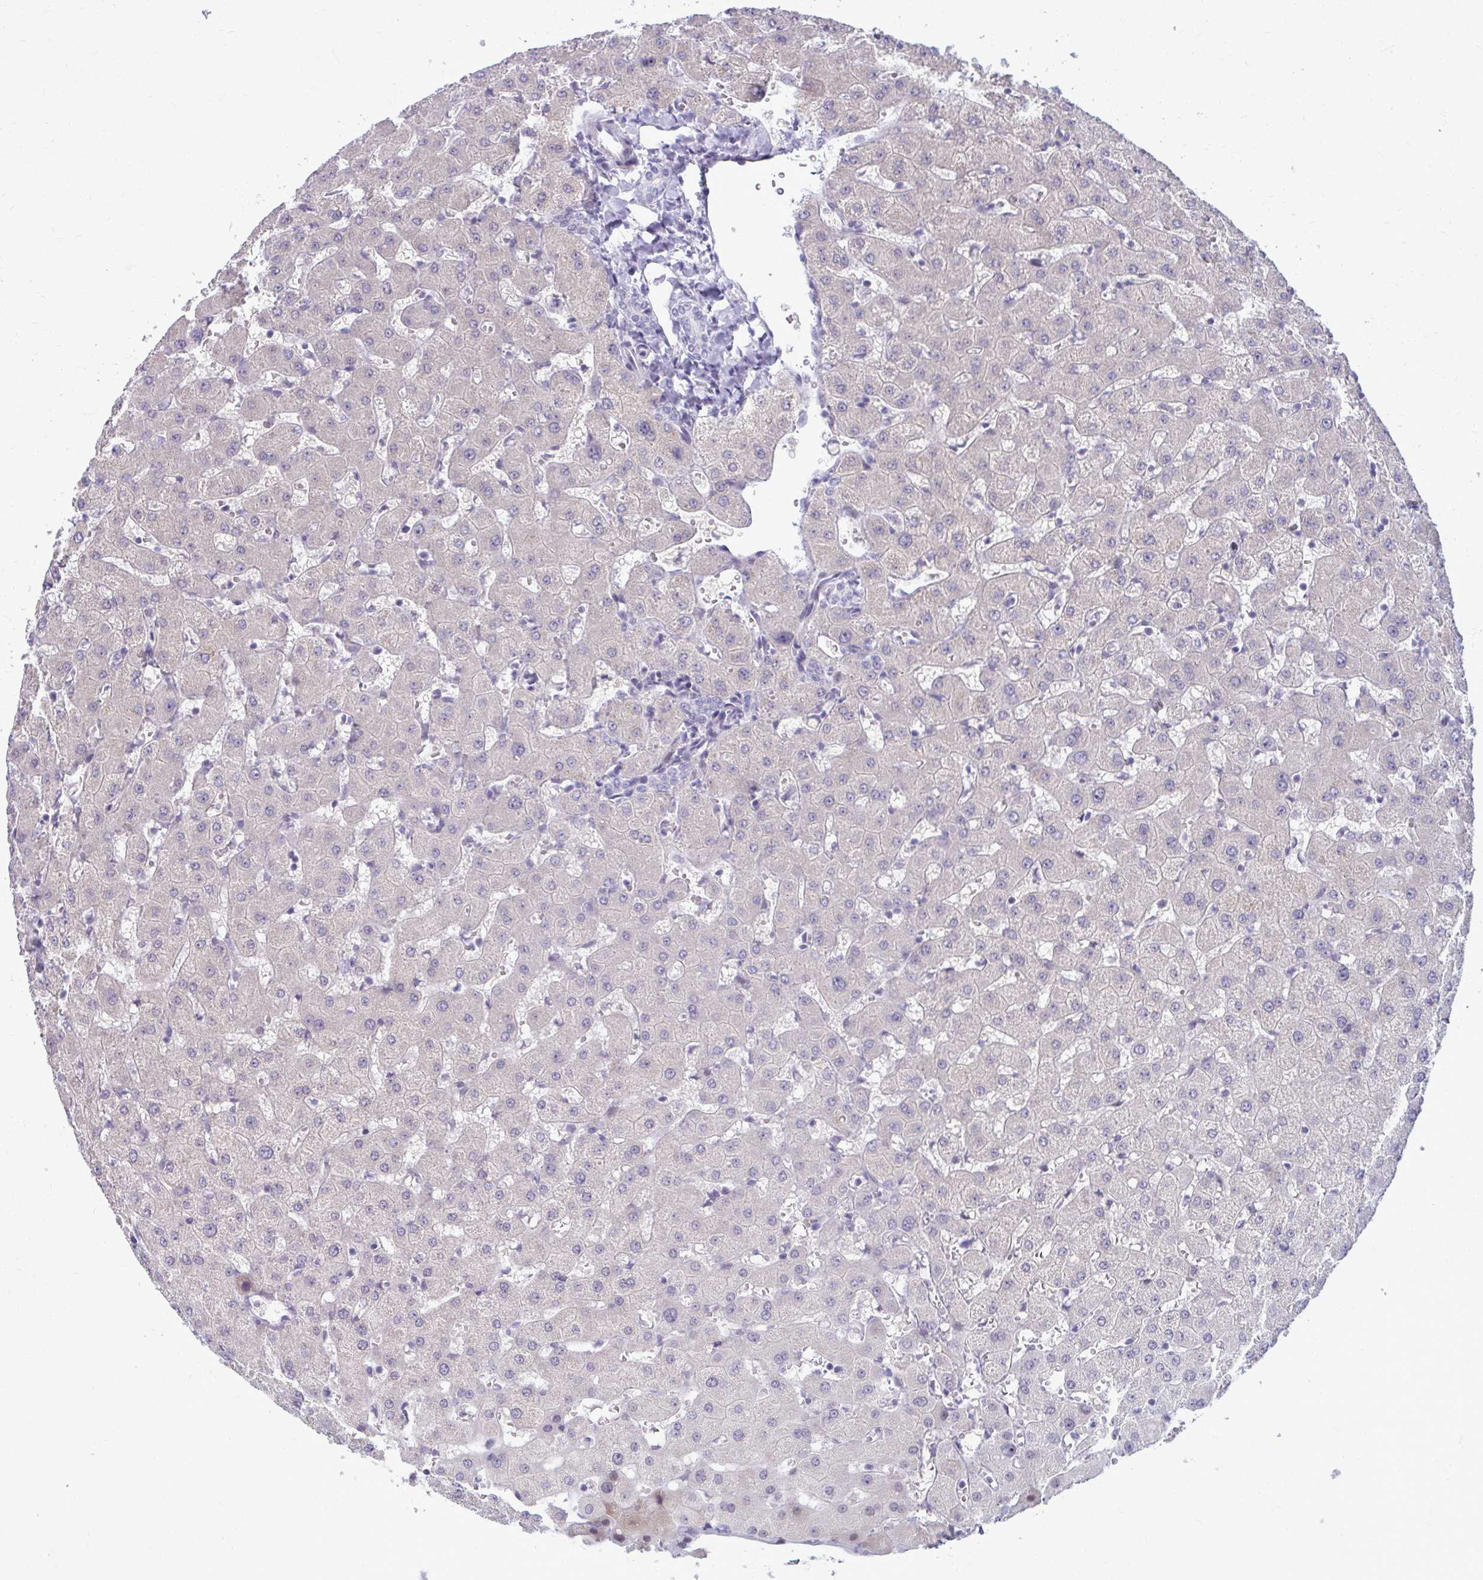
{"staining": {"intensity": "negative", "quantity": "none", "location": "none"}, "tissue": "liver", "cell_type": "Cholangiocytes", "image_type": "normal", "snomed": [{"axis": "morphology", "description": "Normal tissue, NOS"}, {"axis": "topography", "description": "Liver"}], "caption": "The image reveals no staining of cholangiocytes in benign liver. (DAB (3,3'-diaminobenzidine) immunohistochemistry (IHC), high magnification).", "gene": "MAF1", "patient": {"sex": "female", "age": 63}}